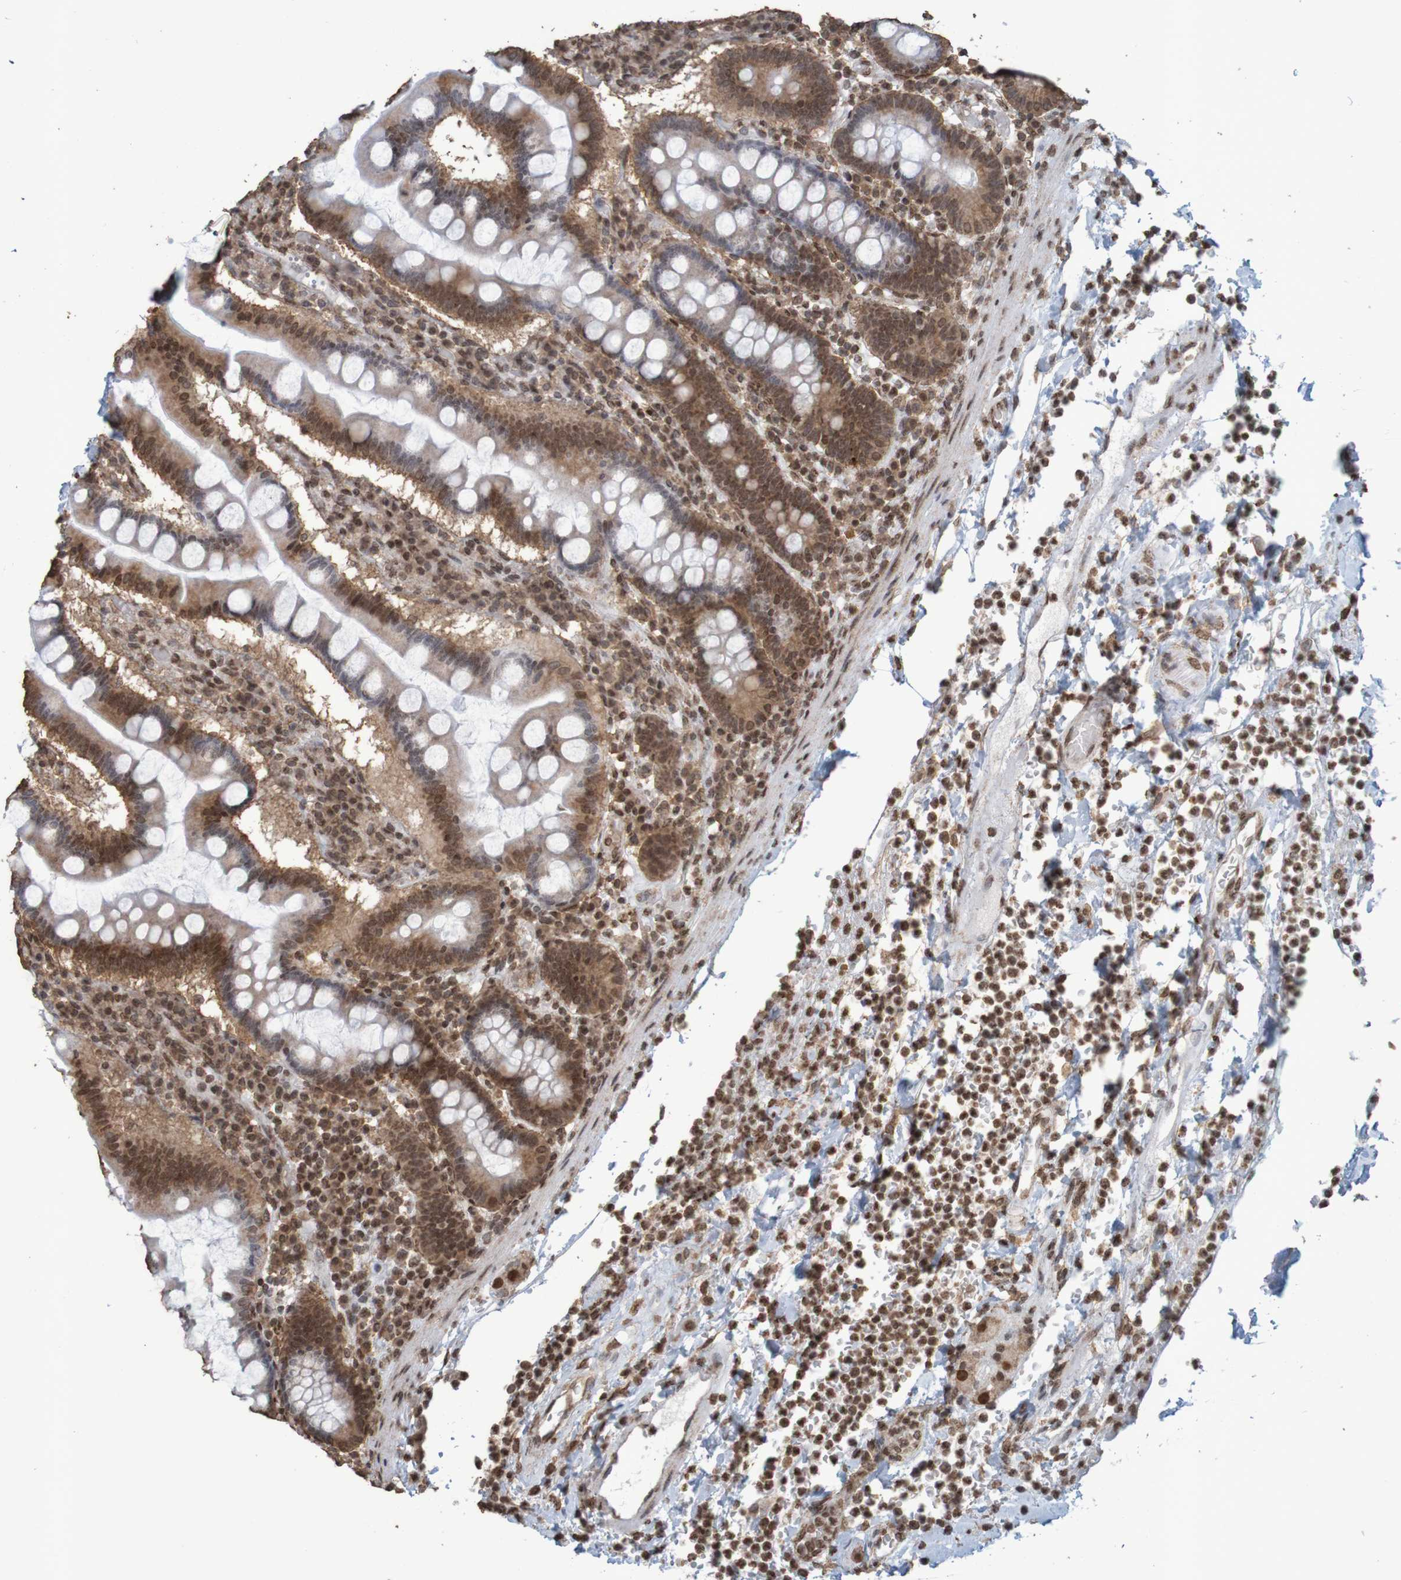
{"staining": {"intensity": "moderate", "quantity": ">75%", "location": "cytoplasmic/membranous,nuclear"}, "tissue": "stomach", "cell_type": "Glandular cells", "image_type": "normal", "snomed": [{"axis": "morphology", "description": "Normal tissue, NOS"}, {"axis": "topography", "description": "Stomach, upper"}], "caption": "Moderate cytoplasmic/membranous,nuclear protein staining is appreciated in about >75% of glandular cells in stomach. The protein is shown in brown color, while the nuclei are stained blue.", "gene": "GFI1", "patient": {"sex": "male", "age": 68}}